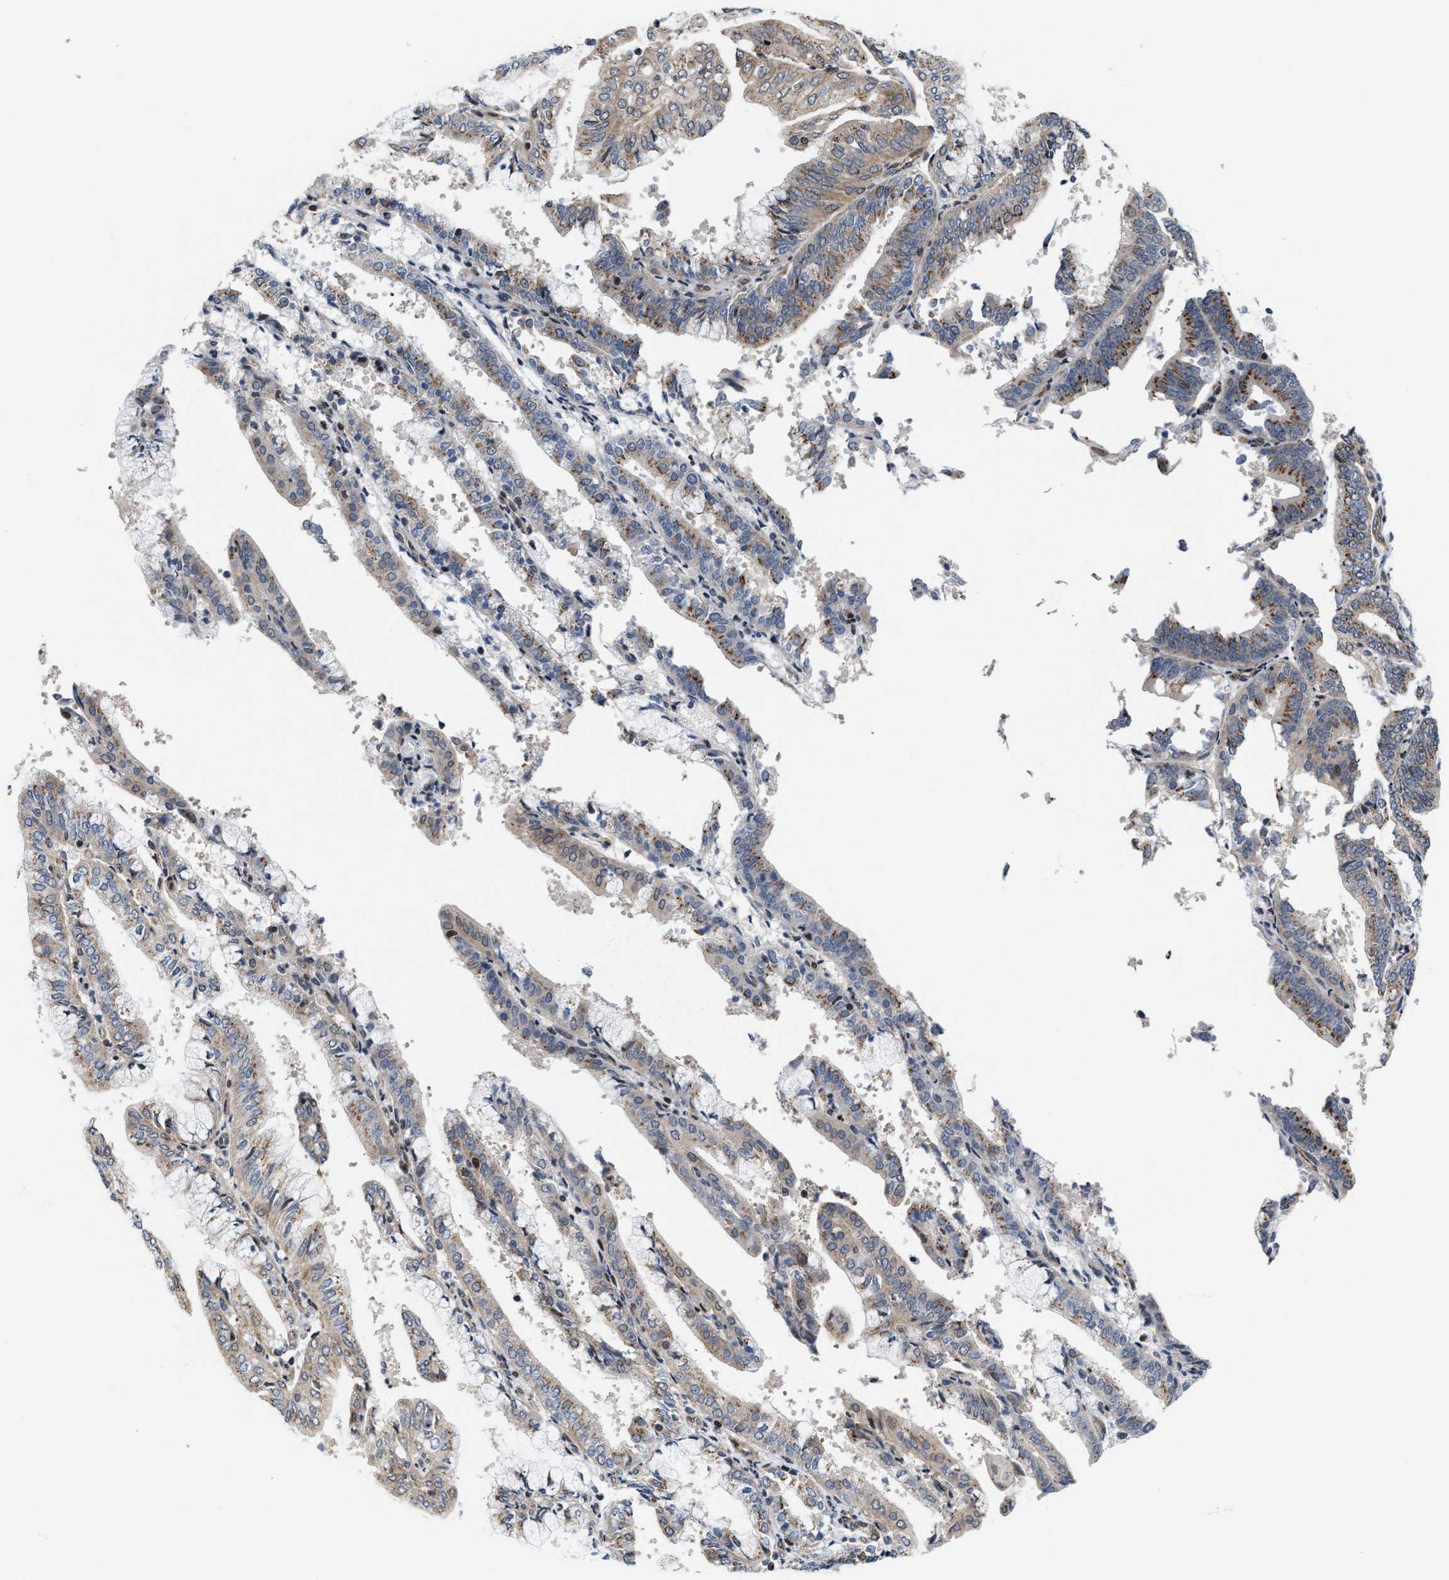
{"staining": {"intensity": "moderate", "quantity": ">75%", "location": "cytoplasmic/membranous"}, "tissue": "endometrial cancer", "cell_type": "Tumor cells", "image_type": "cancer", "snomed": [{"axis": "morphology", "description": "Adenocarcinoma, NOS"}, {"axis": "topography", "description": "Endometrium"}], "caption": "High-power microscopy captured an immunohistochemistry (IHC) histopathology image of endometrial cancer (adenocarcinoma), revealing moderate cytoplasmic/membranous positivity in about >75% of tumor cells.", "gene": "TGFB1I1", "patient": {"sex": "female", "age": 63}}